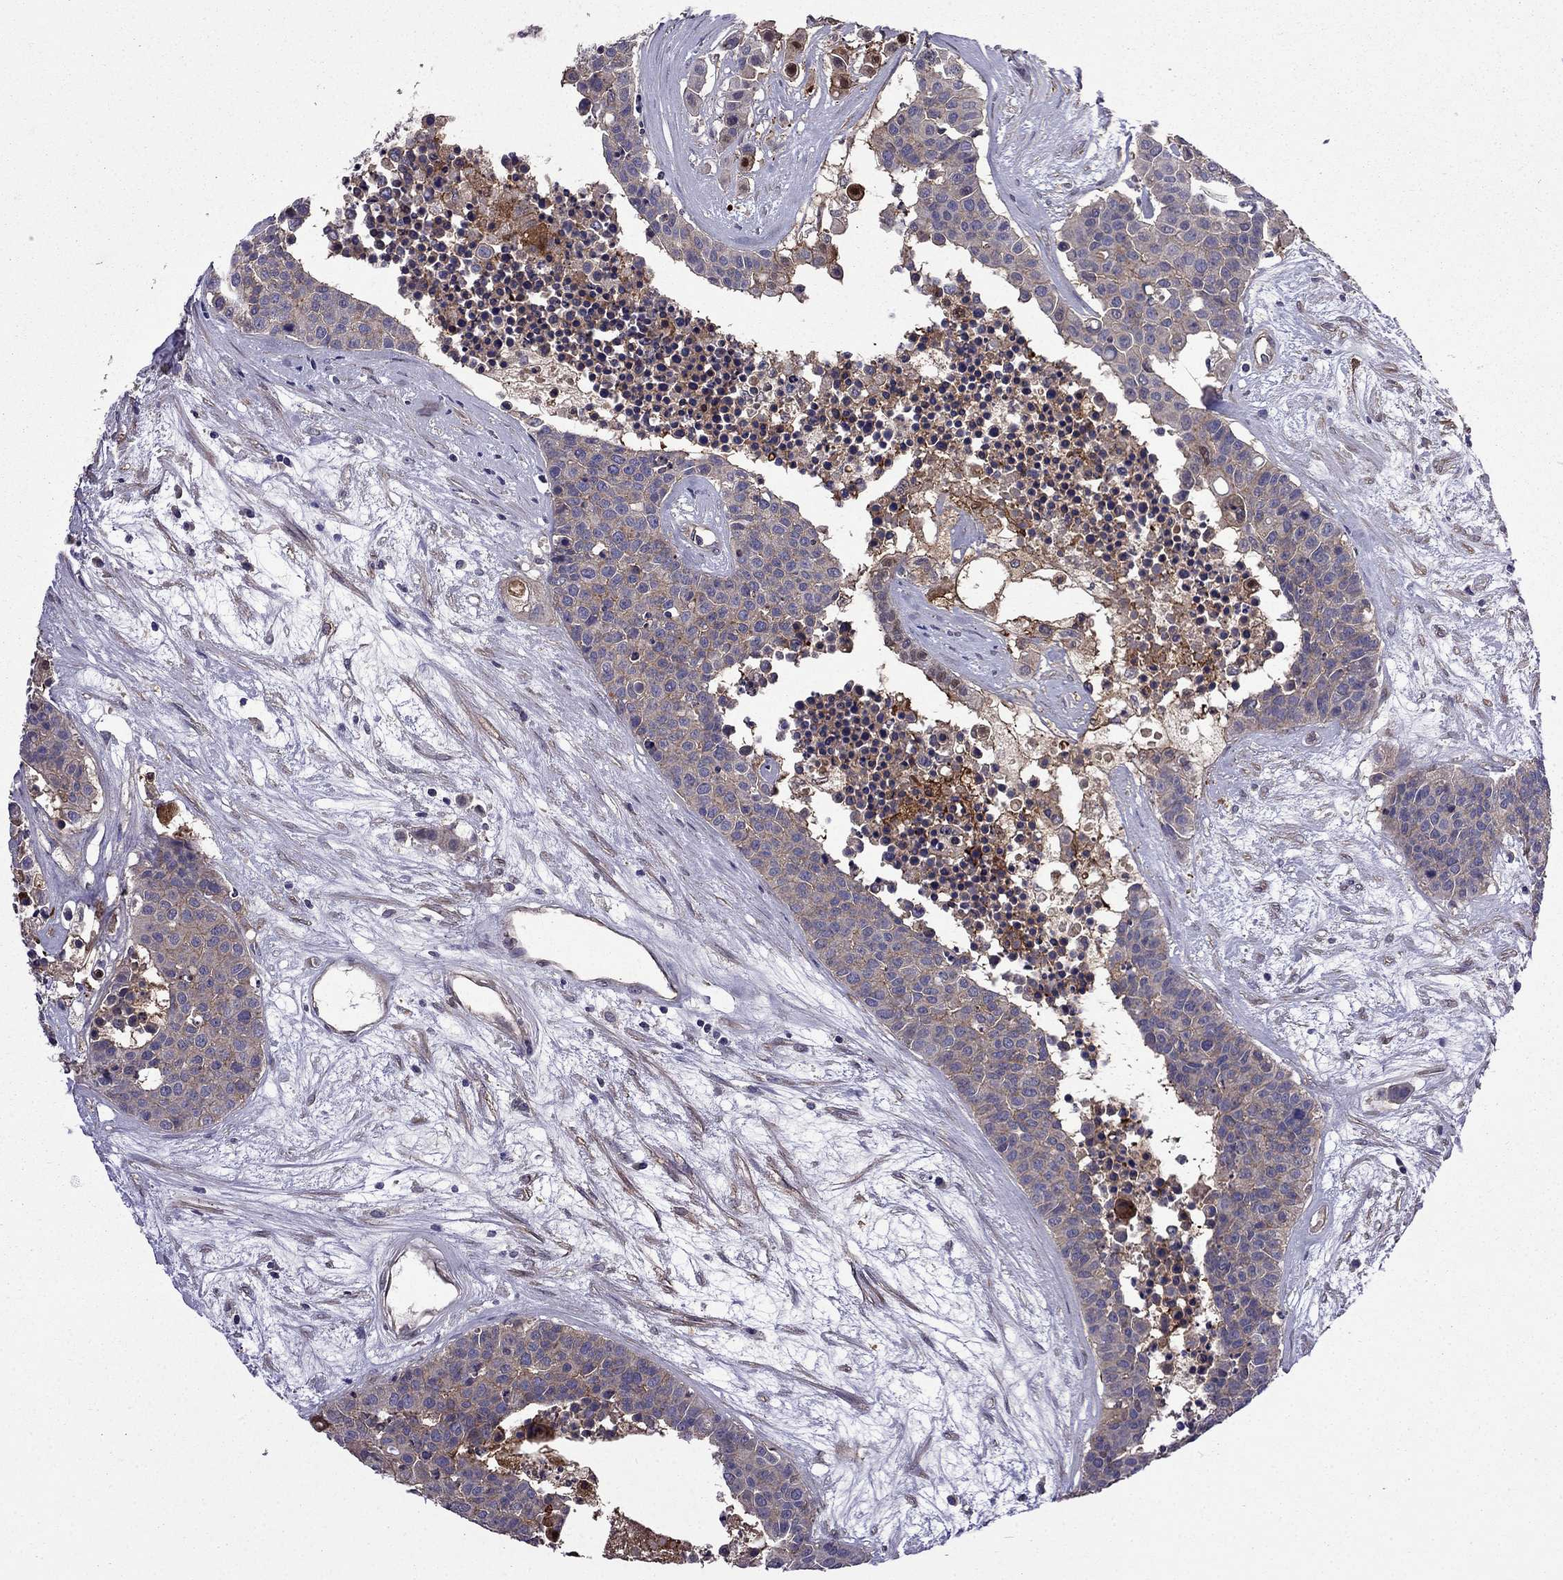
{"staining": {"intensity": "weak", "quantity": "<25%", "location": "cytoplasmic/membranous"}, "tissue": "carcinoid", "cell_type": "Tumor cells", "image_type": "cancer", "snomed": [{"axis": "morphology", "description": "Carcinoid, malignant, NOS"}, {"axis": "topography", "description": "Colon"}], "caption": "This is an IHC histopathology image of carcinoid. There is no staining in tumor cells.", "gene": "ITGB1", "patient": {"sex": "male", "age": 81}}